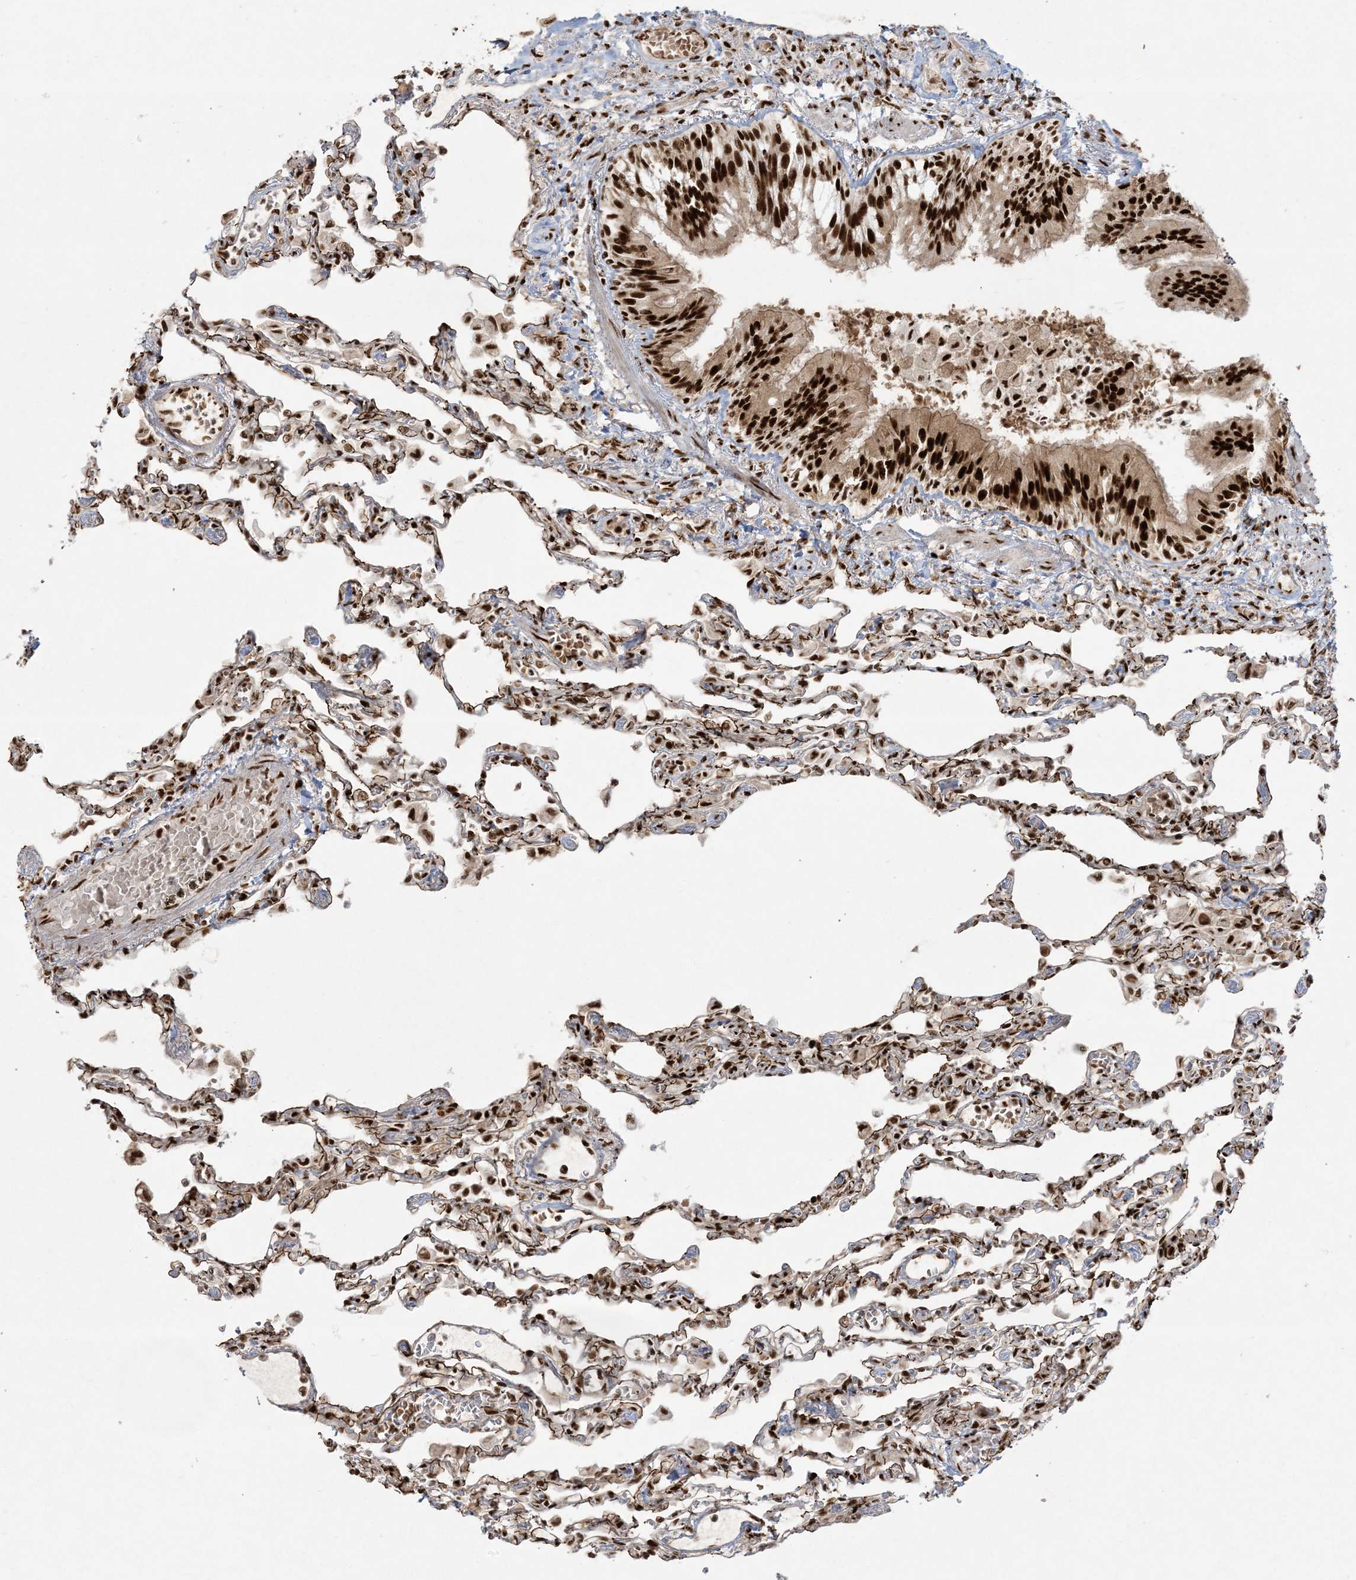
{"staining": {"intensity": "strong", "quantity": "25%-75%", "location": "cytoplasmic/membranous,nuclear"}, "tissue": "lung", "cell_type": "Alveolar cells", "image_type": "normal", "snomed": [{"axis": "morphology", "description": "Normal tissue, NOS"}, {"axis": "topography", "description": "Bronchus"}, {"axis": "topography", "description": "Lung"}], "caption": "High-magnification brightfield microscopy of normal lung stained with DAB (brown) and counterstained with hematoxylin (blue). alveolar cells exhibit strong cytoplasmic/membranous,nuclear expression is seen in approximately25%-75% of cells.", "gene": "RBM10", "patient": {"sex": "female", "age": 49}}